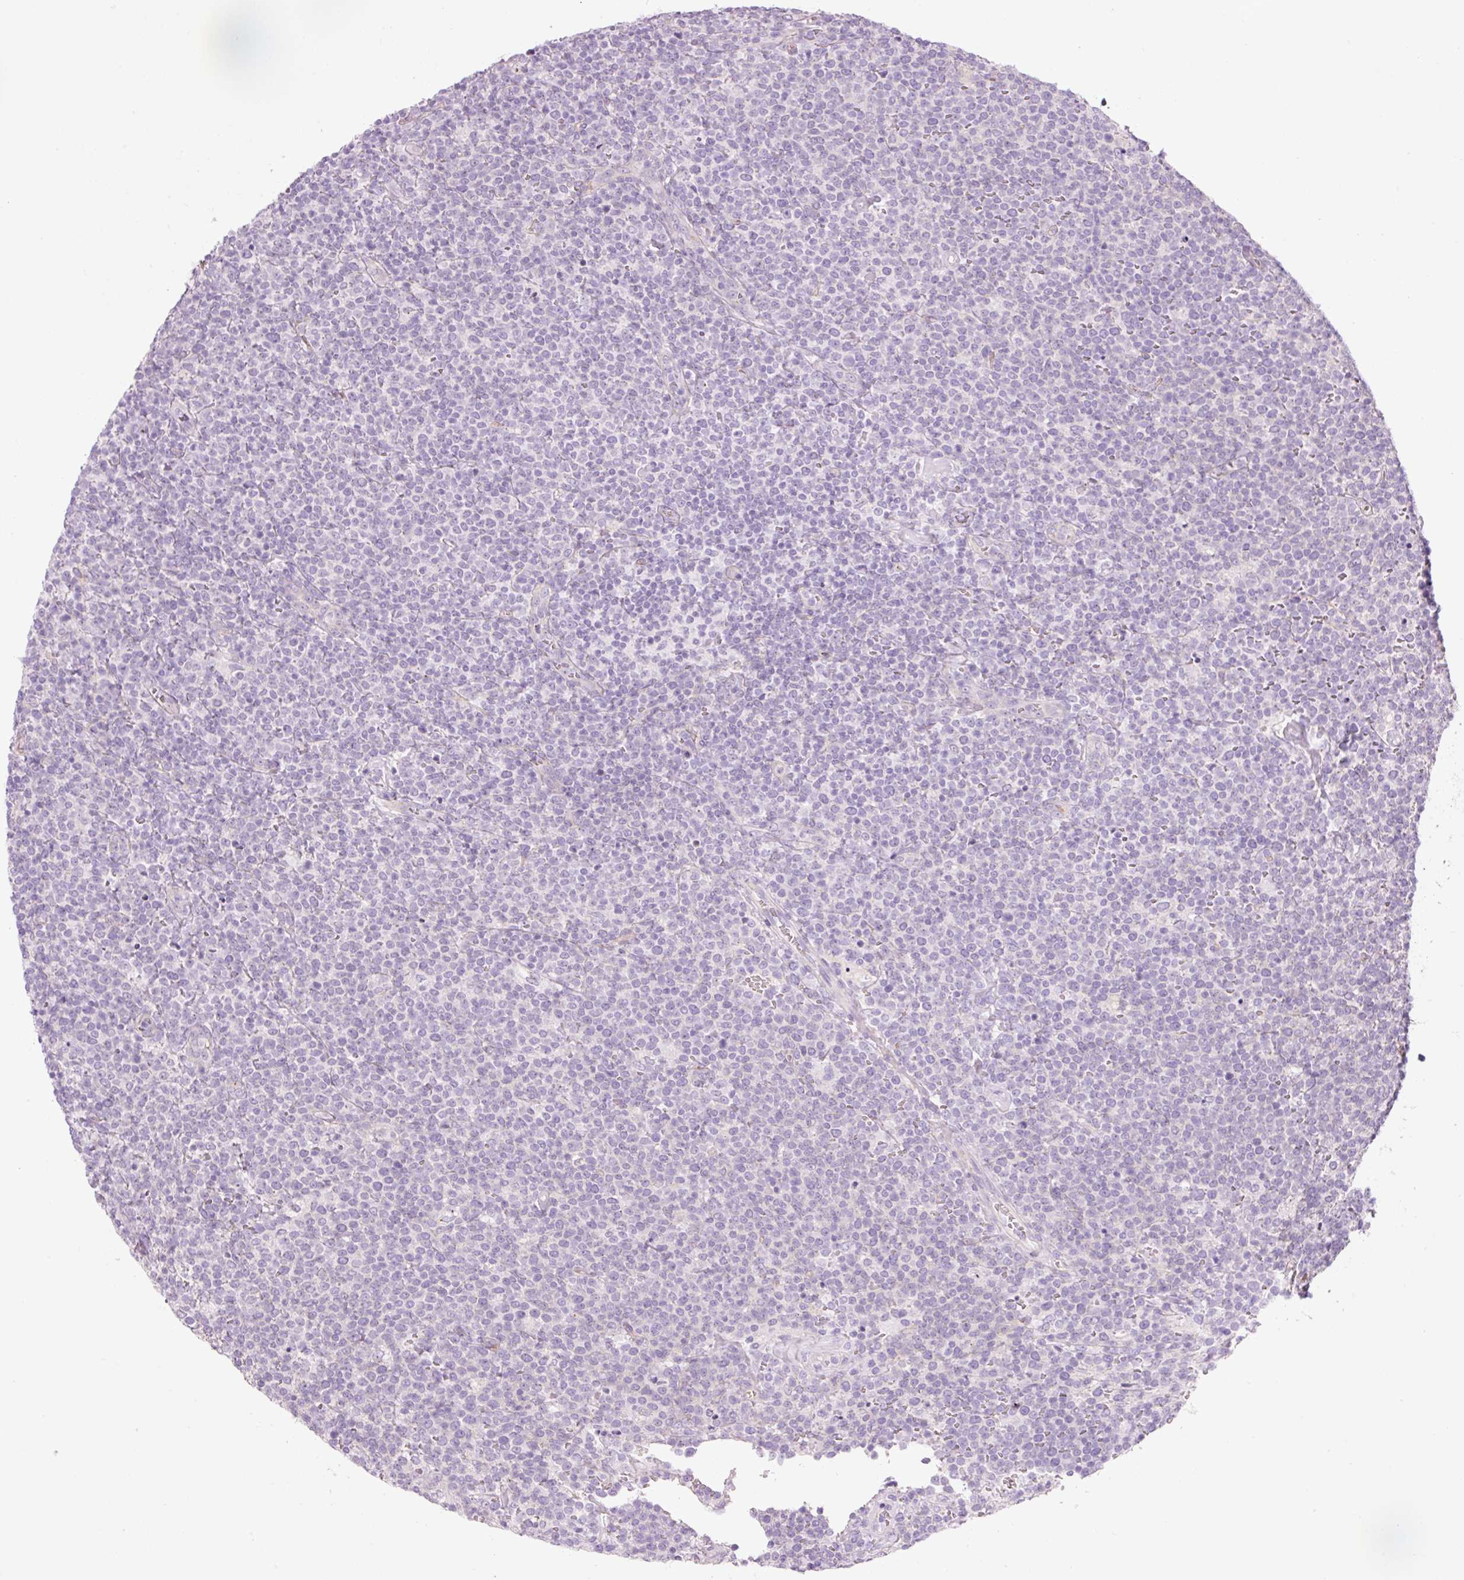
{"staining": {"intensity": "negative", "quantity": "none", "location": "none"}, "tissue": "lymphoma", "cell_type": "Tumor cells", "image_type": "cancer", "snomed": [{"axis": "morphology", "description": "Malignant lymphoma, non-Hodgkin's type, High grade"}, {"axis": "topography", "description": "Lymph node"}], "caption": "High power microscopy photomicrograph of an IHC micrograph of lymphoma, revealing no significant staining in tumor cells.", "gene": "HSPA4L", "patient": {"sex": "male", "age": 61}}